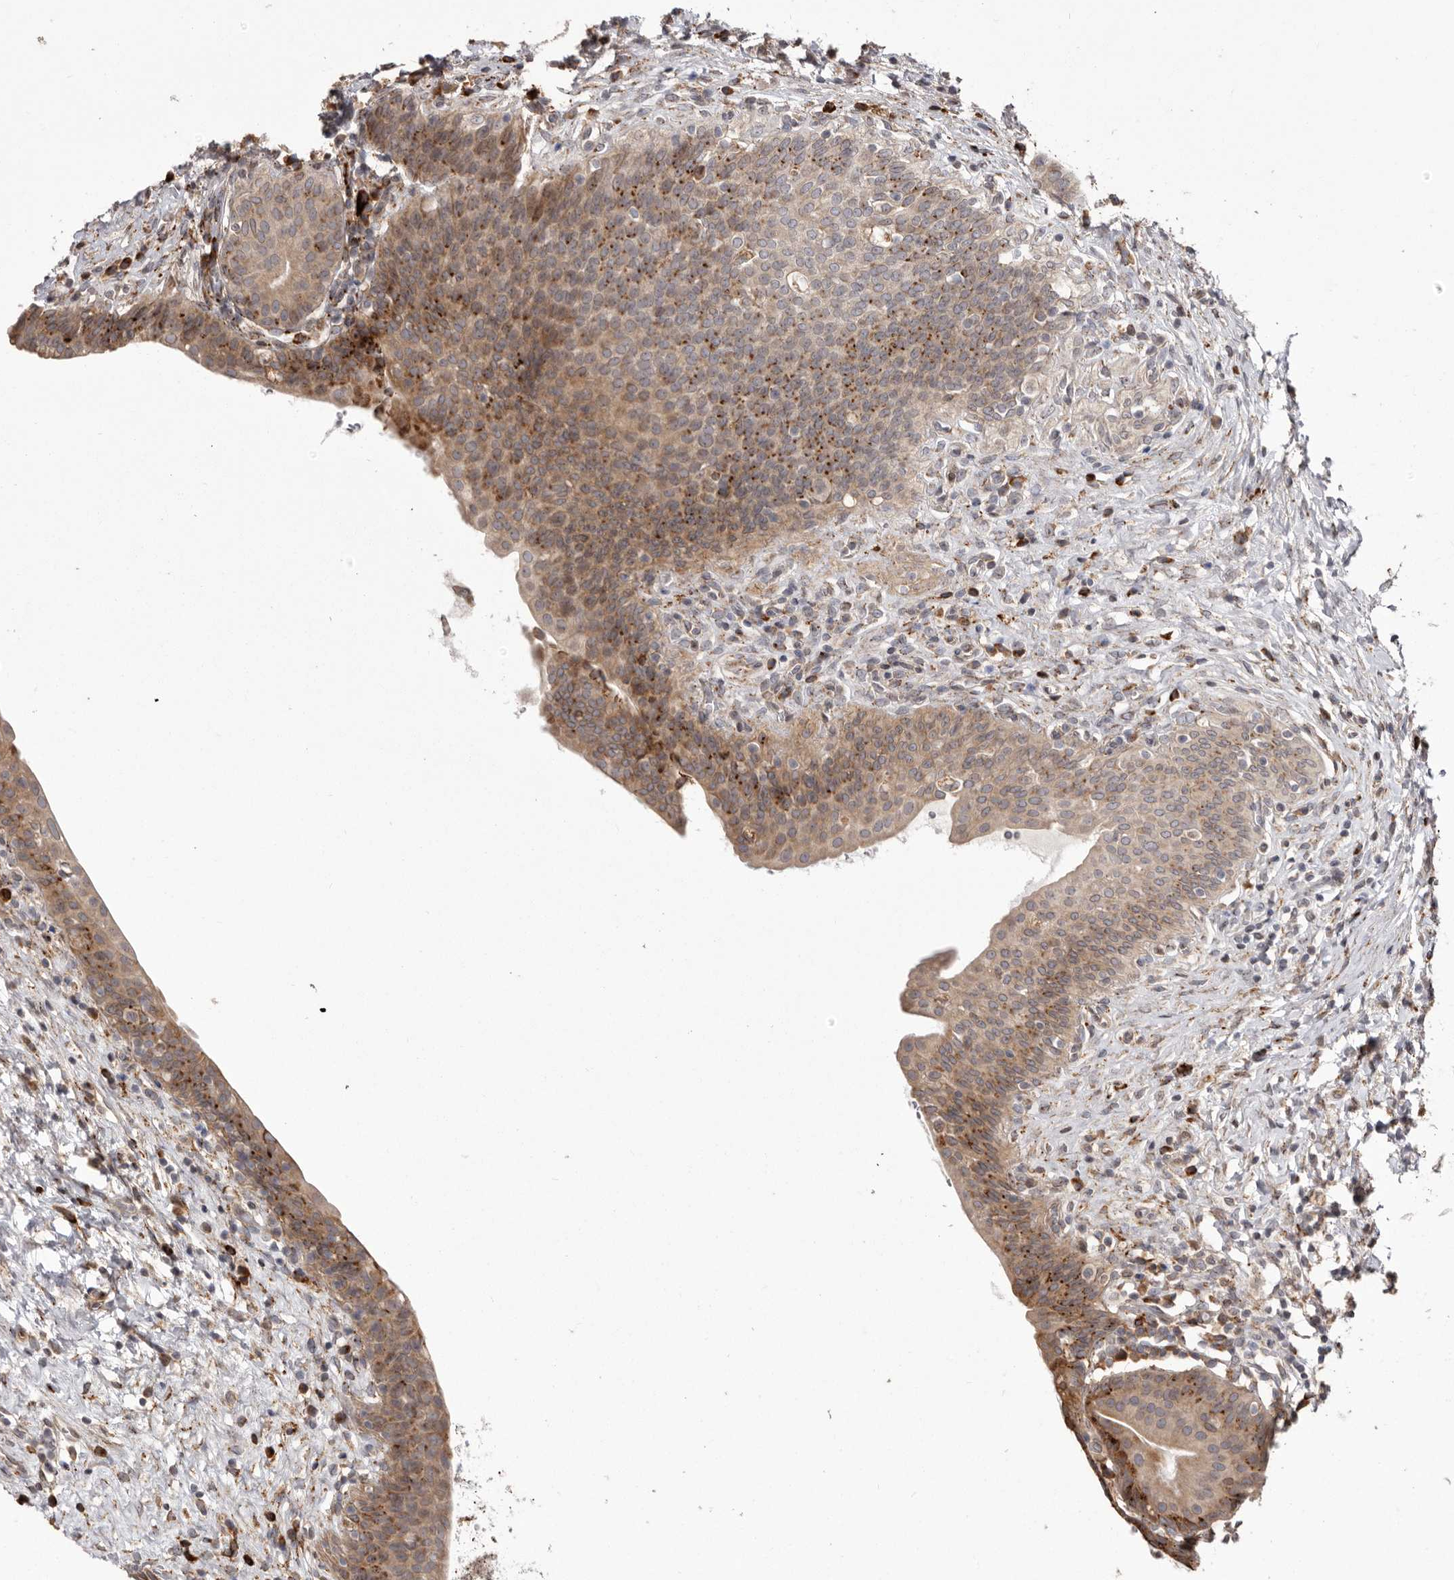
{"staining": {"intensity": "moderate", "quantity": "25%-75%", "location": "cytoplasmic/membranous"}, "tissue": "urinary bladder", "cell_type": "Urothelial cells", "image_type": "normal", "snomed": [{"axis": "morphology", "description": "Normal tissue, NOS"}, {"axis": "topography", "description": "Urinary bladder"}], "caption": "Immunohistochemistry histopathology image of normal urinary bladder: urinary bladder stained using IHC reveals medium levels of moderate protein expression localized specifically in the cytoplasmic/membranous of urothelial cells, appearing as a cytoplasmic/membranous brown color.", "gene": "NUP43", "patient": {"sex": "male", "age": 83}}